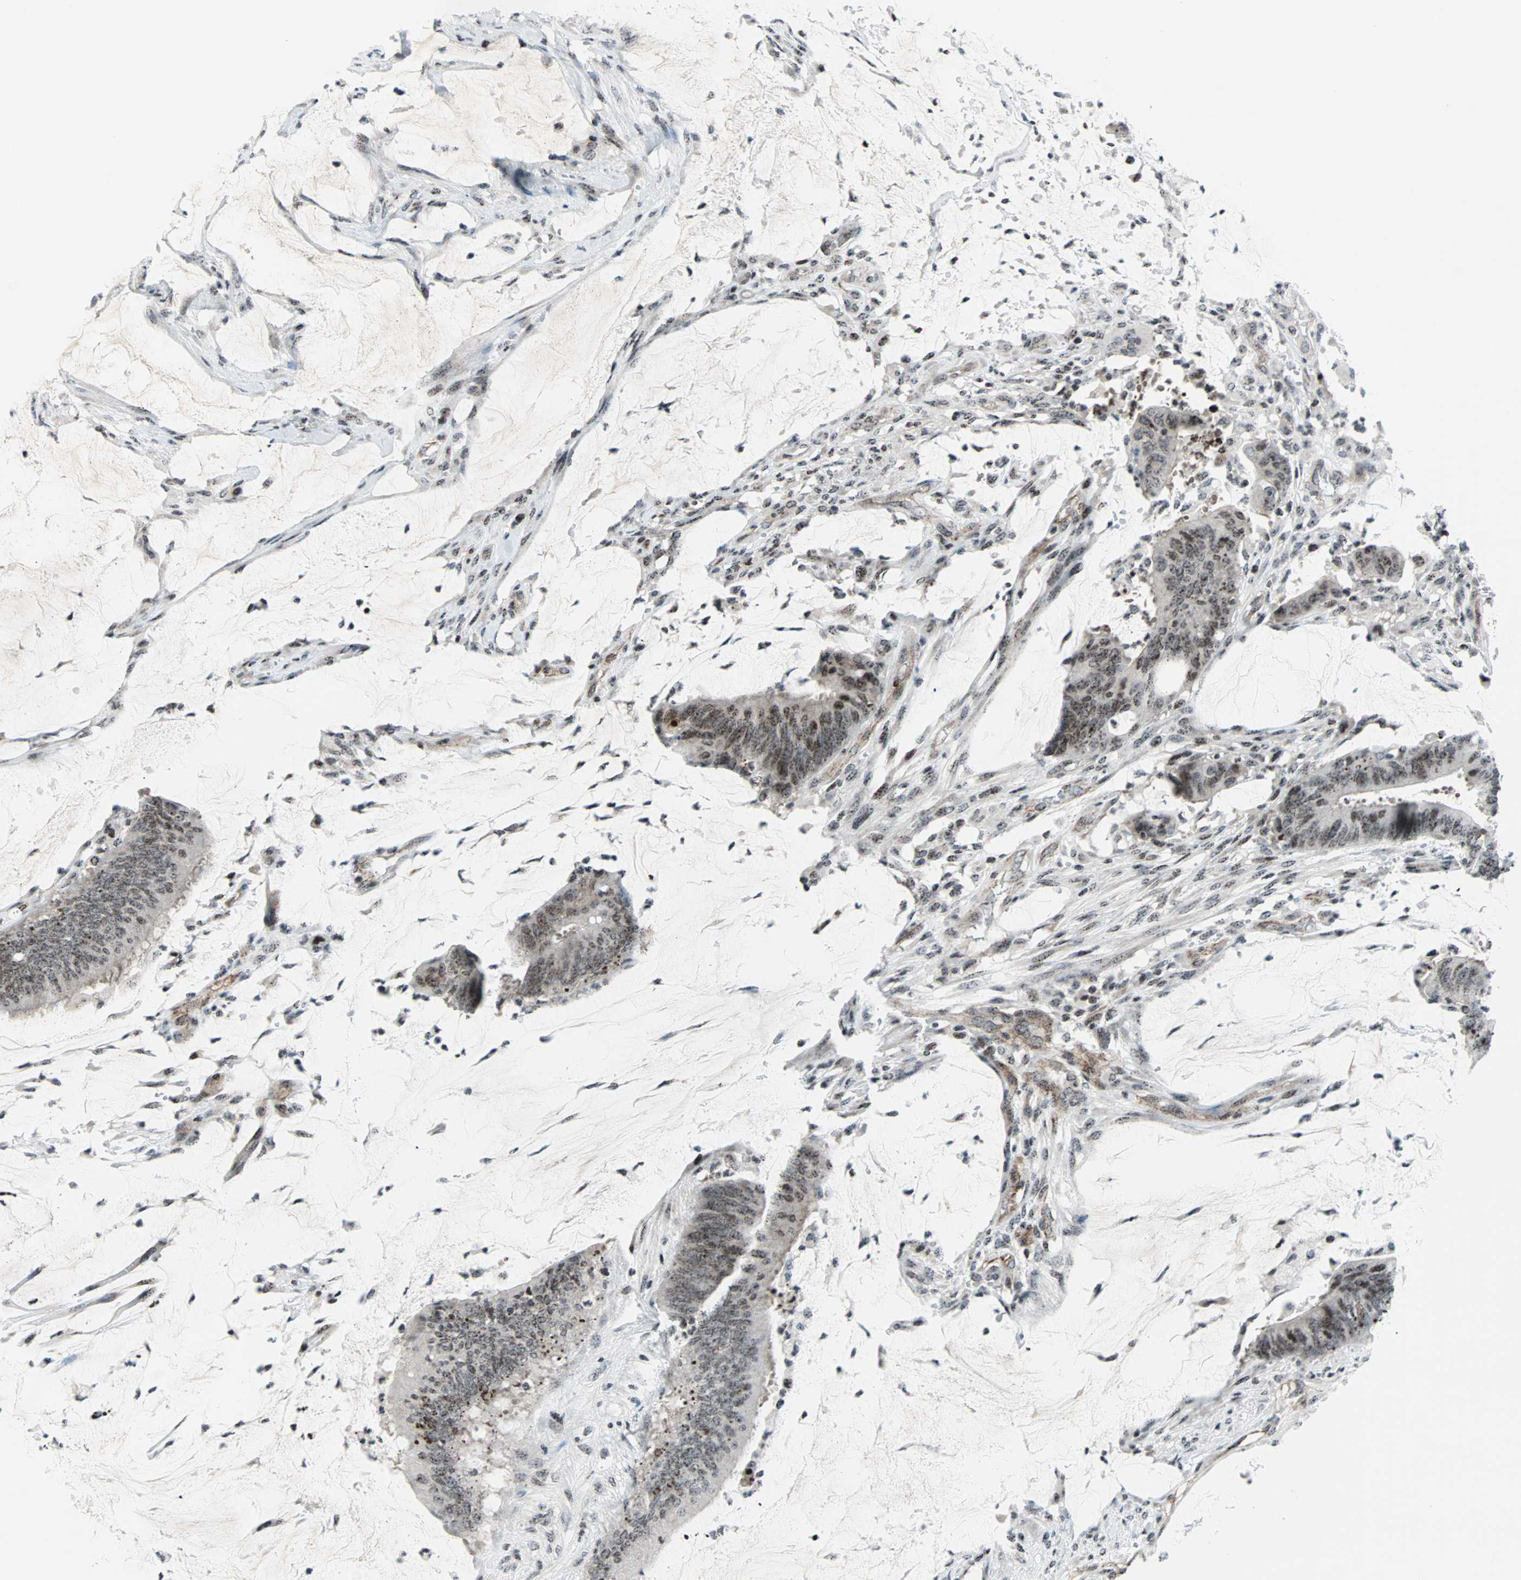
{"staining": {"intensity": "moderate", "quantity": ">75%", "location": "nuclear"}, "tissue": "colorectal cancer", "cell_type": "Tumor cells", "image_type": "cancer", "snomed": [{"axis": "morphology", "description": "Adenocarcinoma, NOS"}, {"axis": "topography", "description": "Rectum"}], "caption": "Colorectal cancer stained for a protein shows moderate nuclear positivity in tumor cells.", "gene": "CENPA", "patient": {"sex": "female", "age": 66}}